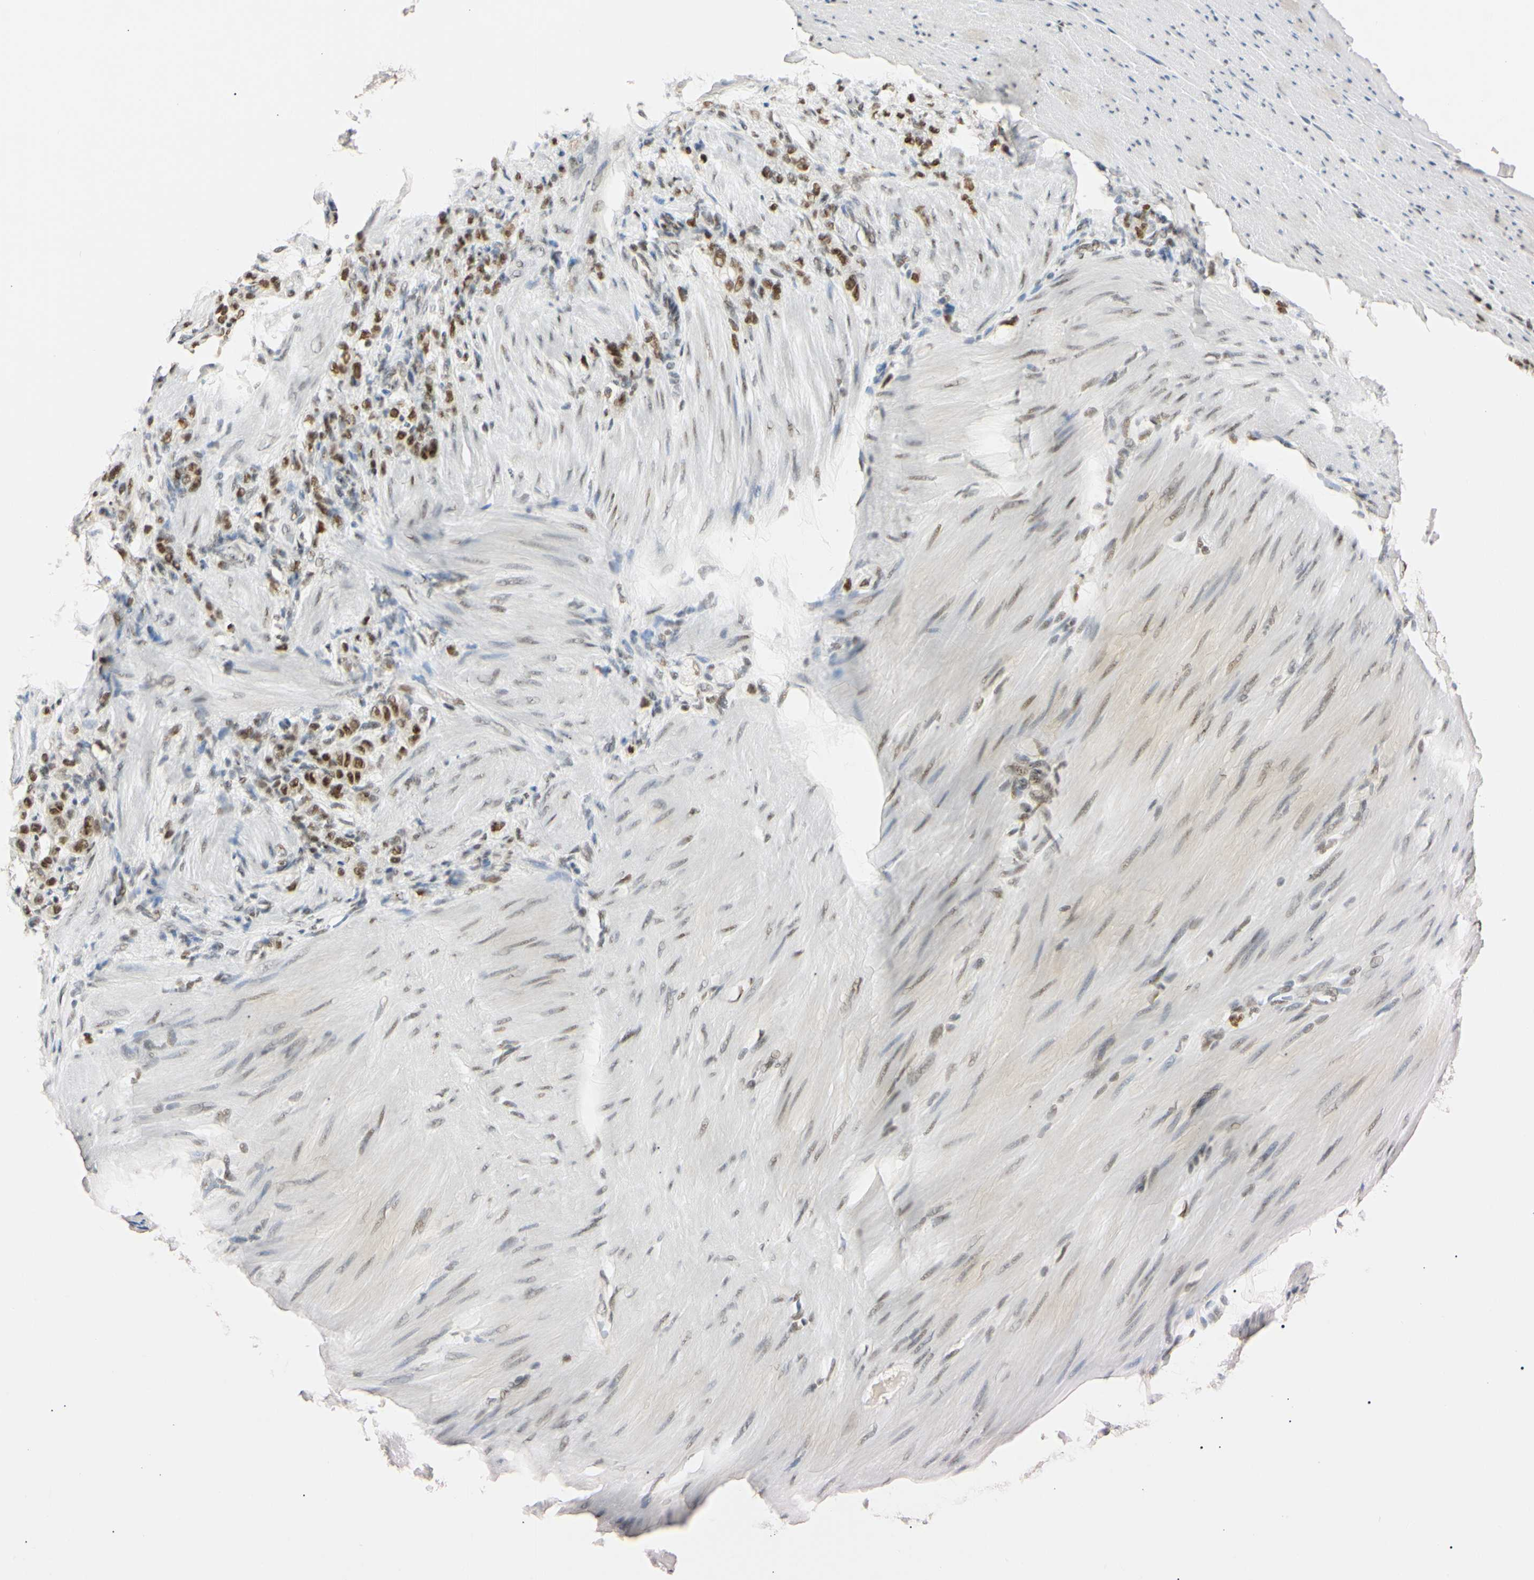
{"staining": {"intensity": "moderate", "quantity": ">75%", "location": "nuclear"}, "tissue": "stomach cancer", "cell_type": "Tumor cells", "image_type": "cancer", "snomed": [{"axis": "morphology", "description": "Adenocarcinoma, NOS"}, {"axis": "topography", "description": "Stomach"}], "caption": "This is a photomicrograph of immunohistochemistry staining of stomach adenocarcinoma, which shows moderate expression in the nuclear of tumor cells.", "gene": "ZNF134", "patient": {"sex": "male", "age": 82}}